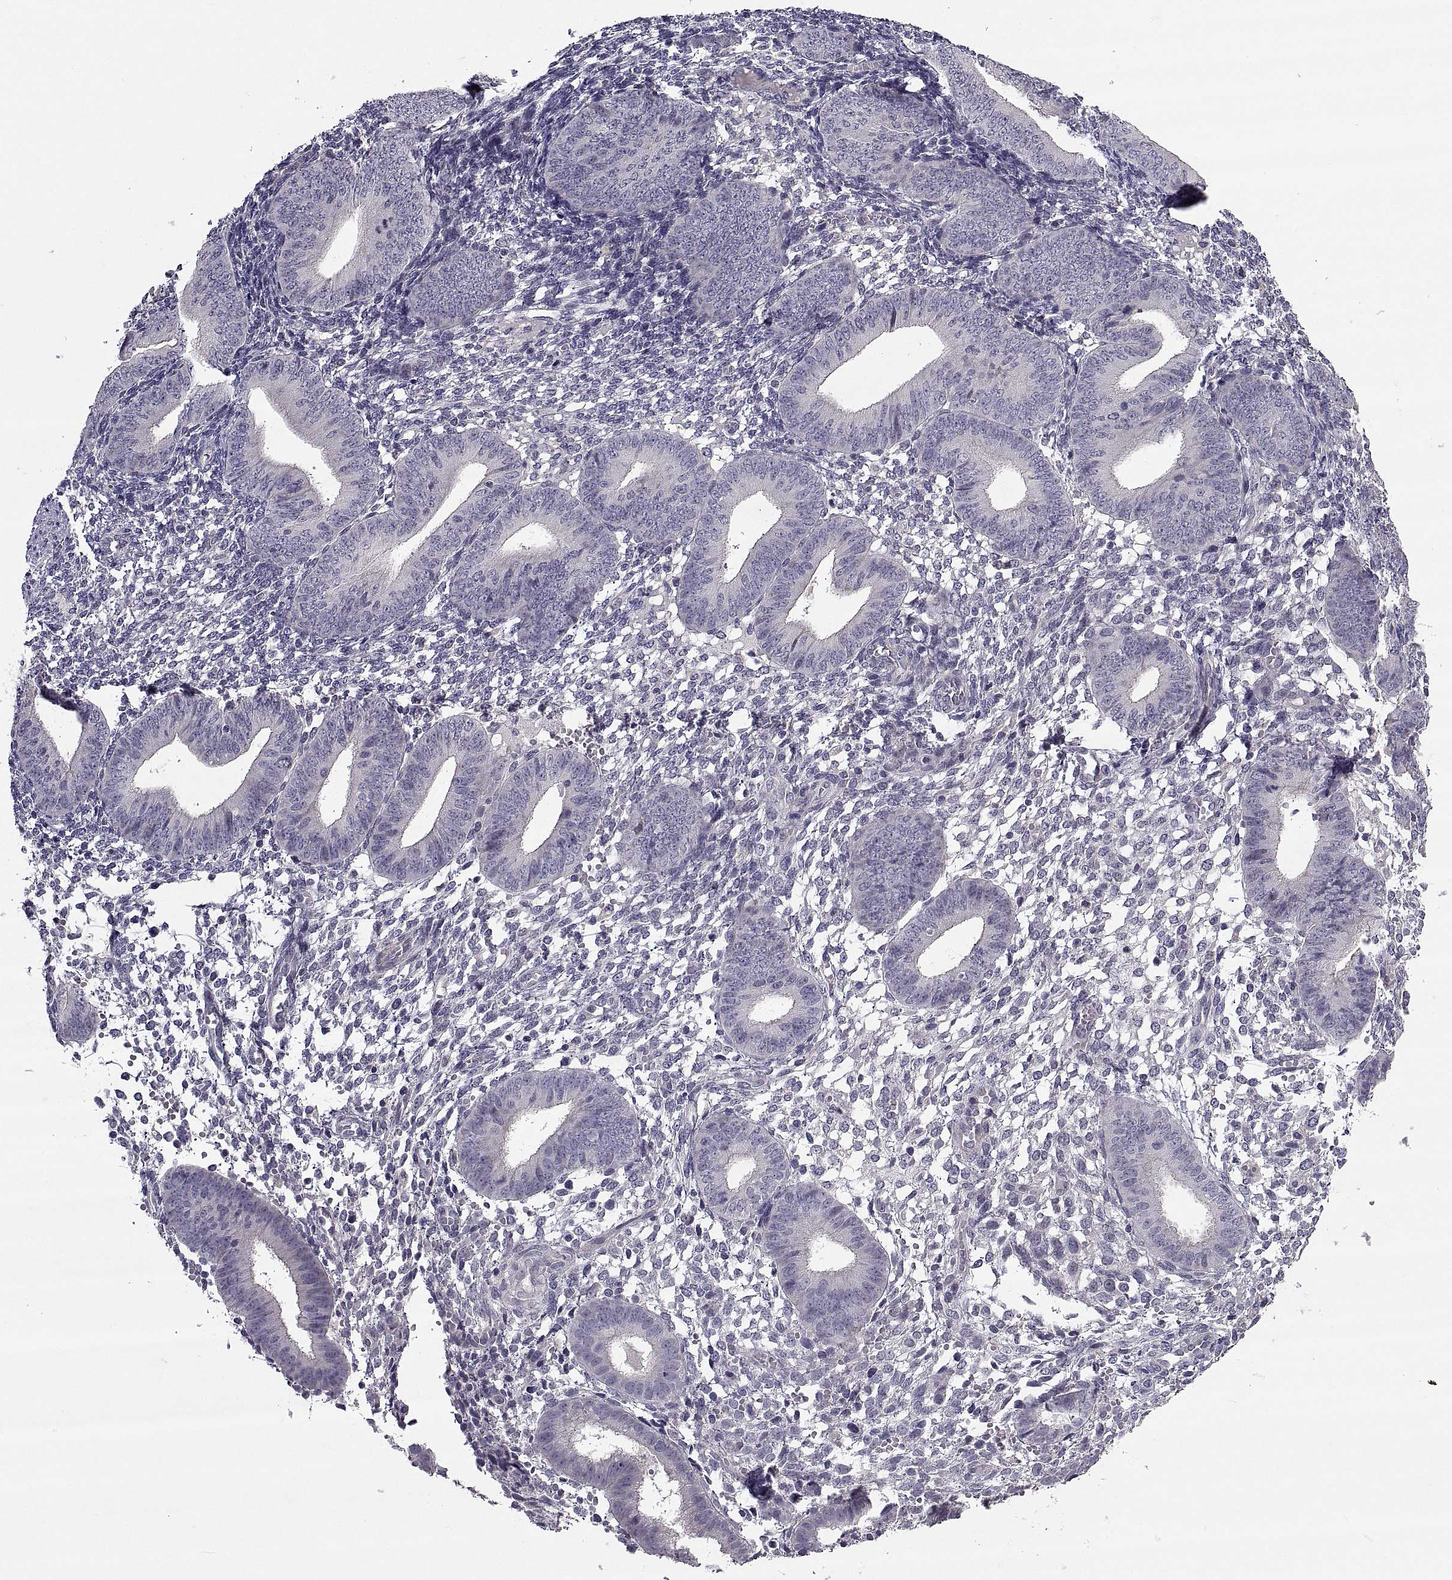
{"staining": {"intensity": "negative", "quantity": "none", "location": "none"}, "tissue": "endometrium", "cell_type": "Cells in endometrial stroma", "image_type": "normal", "snomed": [{"axis": "morphology", "description": "Normal tissue, NOS"}, {"axis": "topography", "description": "Endometrium"}], "caption": "DAB (3,3'-diaminobenzidine) immunohistochemical staining of unremarkable human endometrium reveals no significant expression in cells in endometrial stroma.", "gene": "NPTX2", "patient": {"sex": "female", "age": 39}}